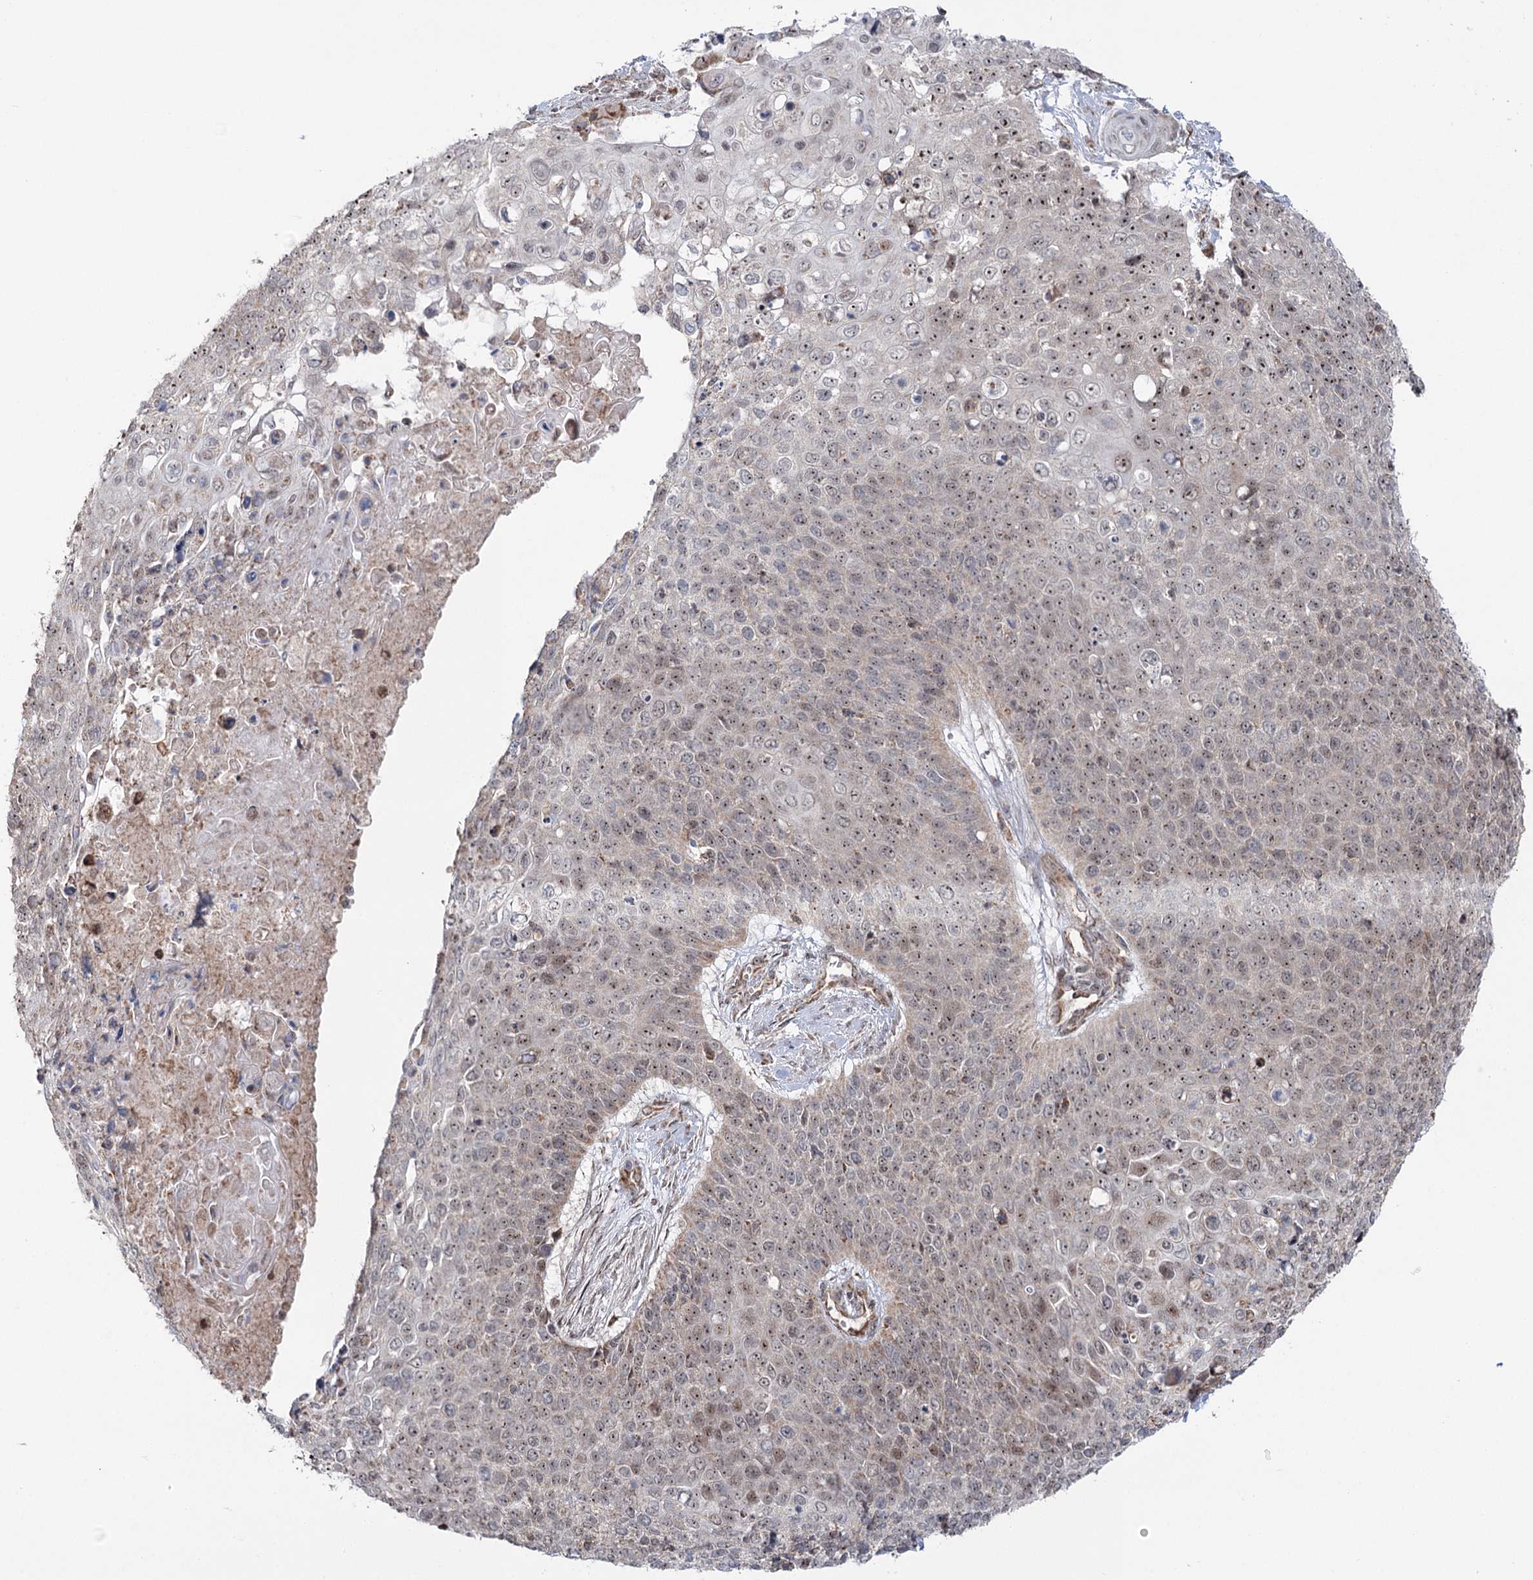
{"staining": {"intensity": "moderate", "quantity": ">75%", "location": "nuclear"}, "tissue": "cervical cancer", "cell_type": "Tumor cells", "image_type": "cancer", "snomed": [{"axis": "morphology", "description": "Squamous cell carcinoma, NOS"}, {"axis": "topography", "description": "Cervix"}], "caption": "This photomicrograph exhibits cervical cancer (squamous cell carcinoma) stained with IHC to label a protein in brown. The nuclear of tumor cells show moderate positivity for the protein. Nuclei are counter-stained blue.", "gene": "STEEP1", "patient": {"sex": "female", "age": 39}}